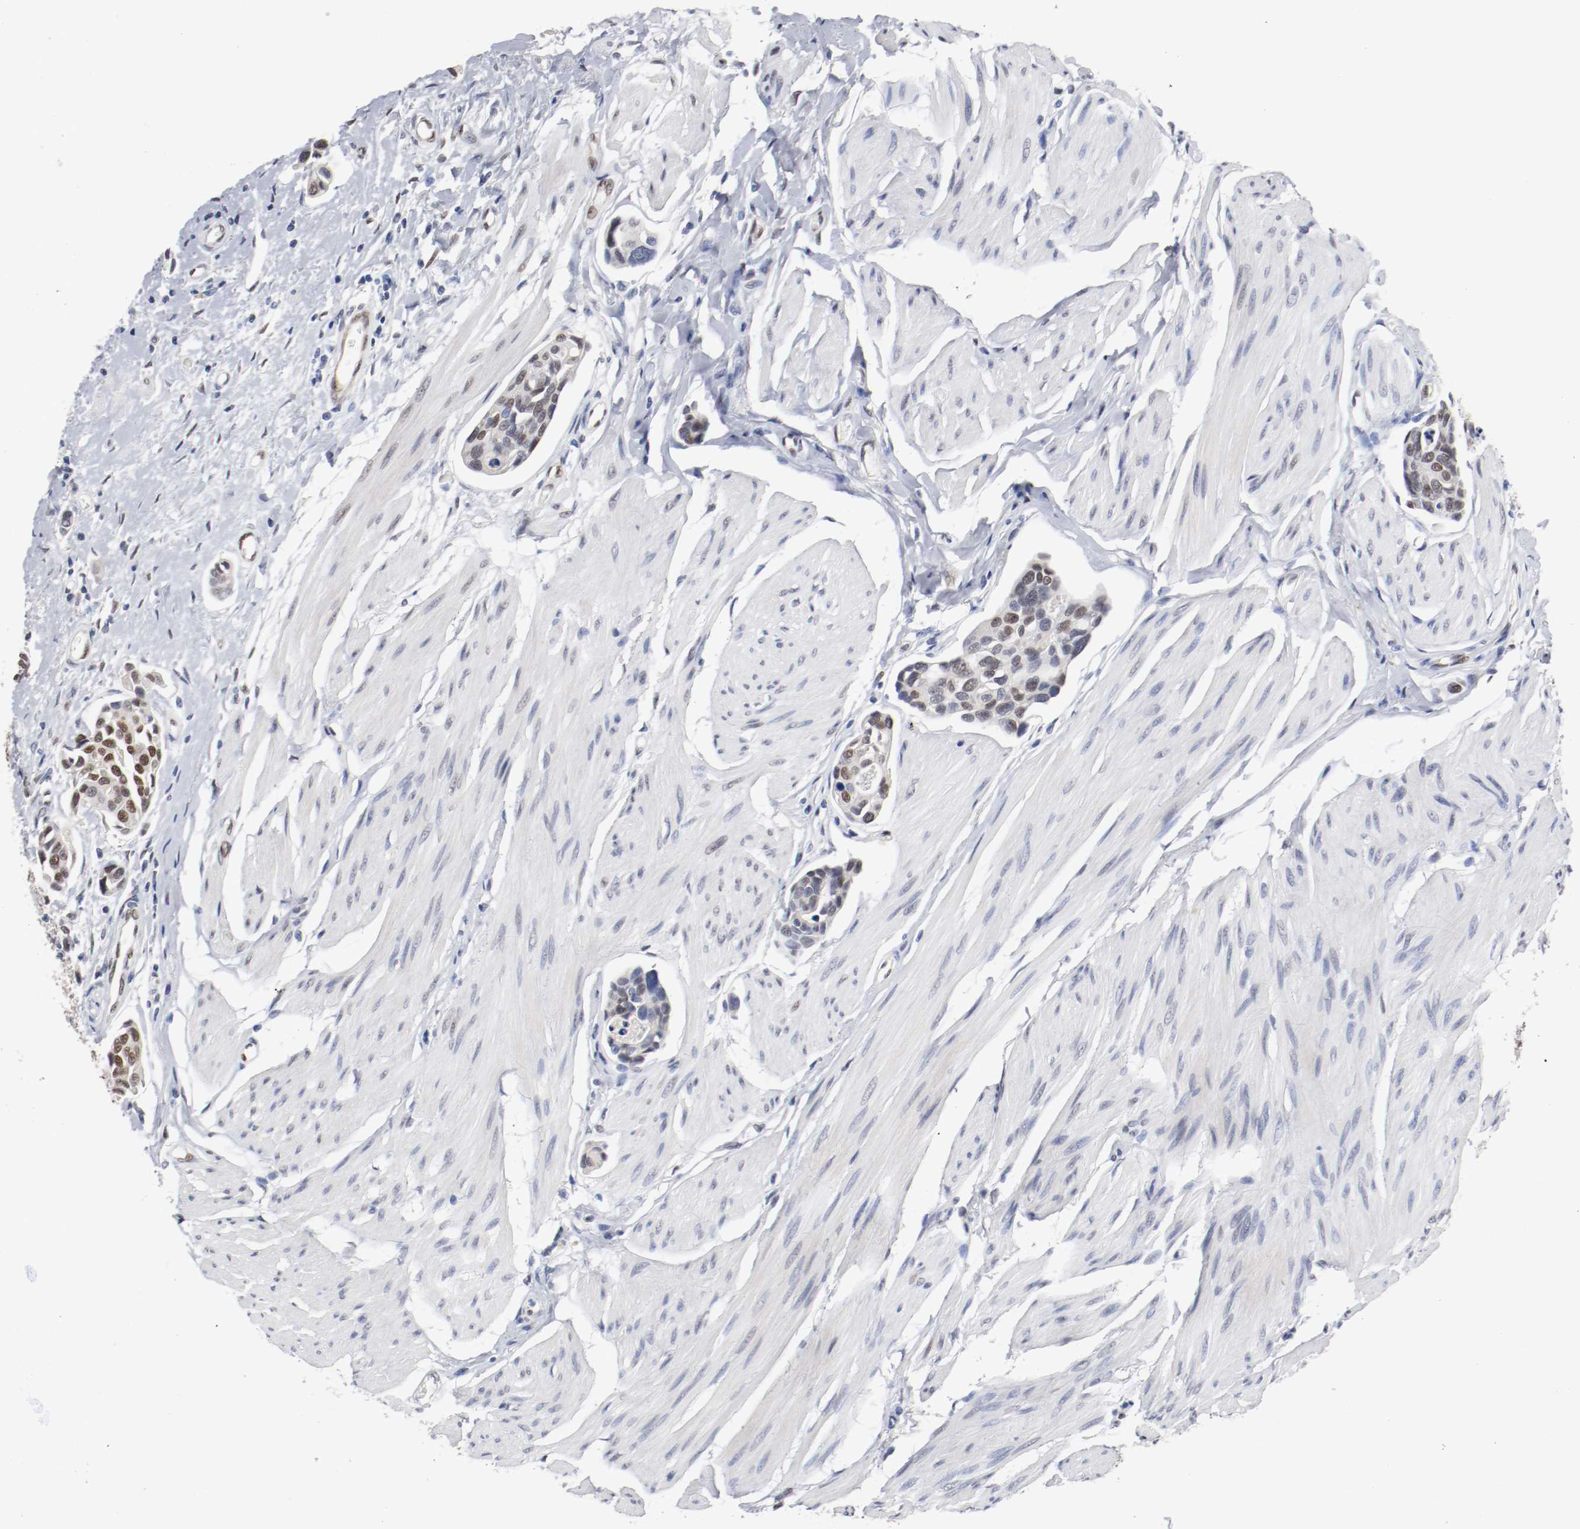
{"staining": {"intensity": "moderate", "quantity": "25%-75%", "location": "nuclear"}, "tissue": "urothelial cancer", "cell_type": "Tumor cells", "image_type": "cancer", "snomed": [{"axis": "morphology", "description": "Urothelial carcinoma, High grade"}, {"axis": "topography", "description": "Urinary bladder"}], "caption": "Tumor cells reveal moderate nuclear positivity in approximately 25%-75% of cells in high-grade urothelial carcinoma.", "gene": "FOSL2", "patient": {"sex": "male", "age": 78}}